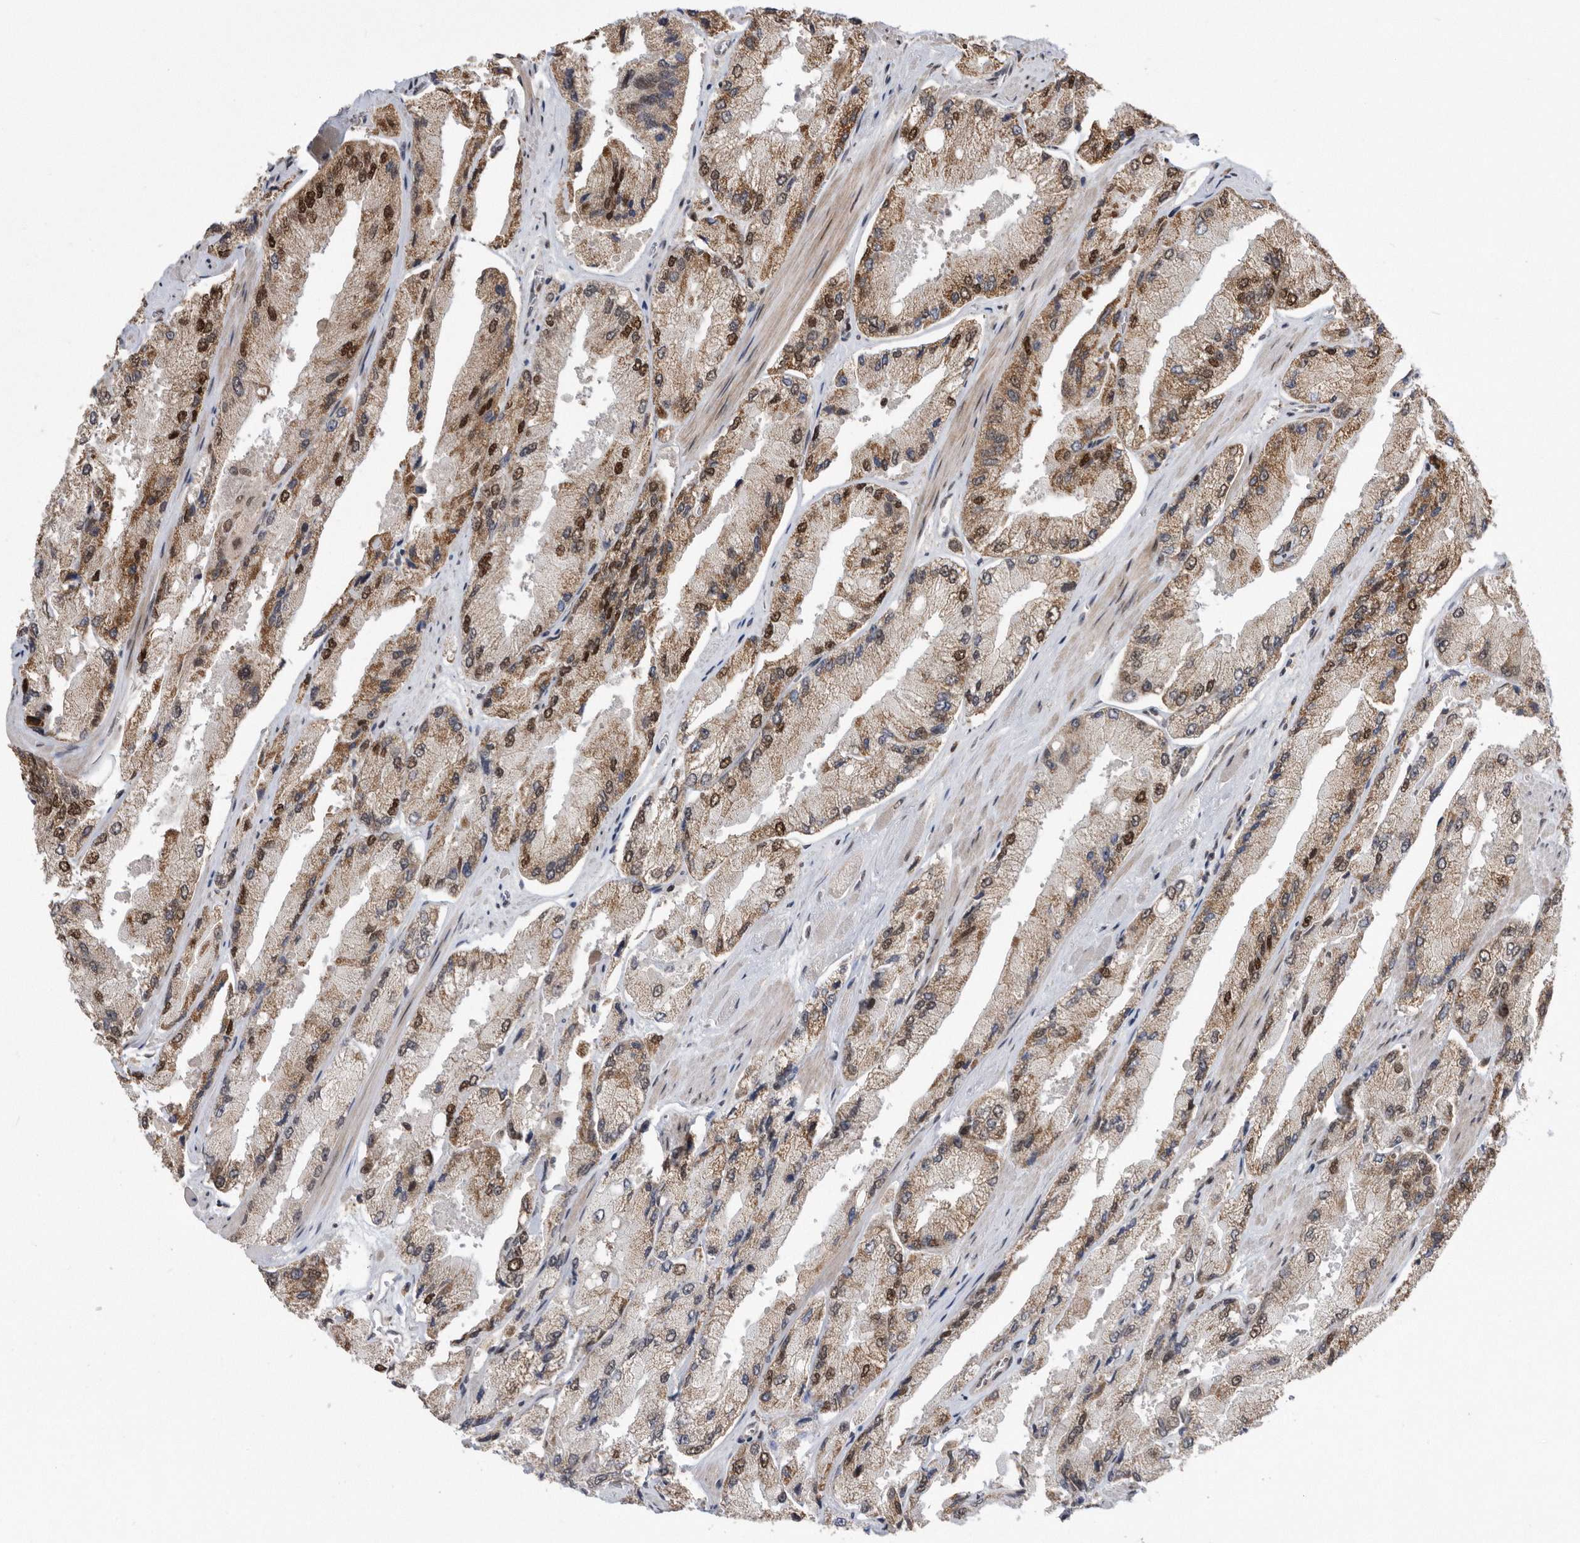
{"staining": {"intensity": "moderate", "quantity": "25%-75%", "location": "cytoplasmic/membranous,nuclear"}, "tissue": "prostate cancer", "cell_type": "Tumor cells", "image_type": "cancer", "snomed": [{"axis": "morphology", "description": "Adenocarcinoma, High grade"}, {"axis": "topography", "description": "Prostate"}], "caption": "Immunohistochemistry (IHC) histopathology image of neoplastic tissue: high-grade adenocarcinoma (prostate) stained using IHC reveals medium levels of moderate protein expression localized specifically in the cytoplasmic/membranous and nuclear of tumor cells, appearing as a cytoplasmic/membranous and nuclear brown color.", "gene": "TDRD3", "patient": {"sex": "male", "age": 58}}